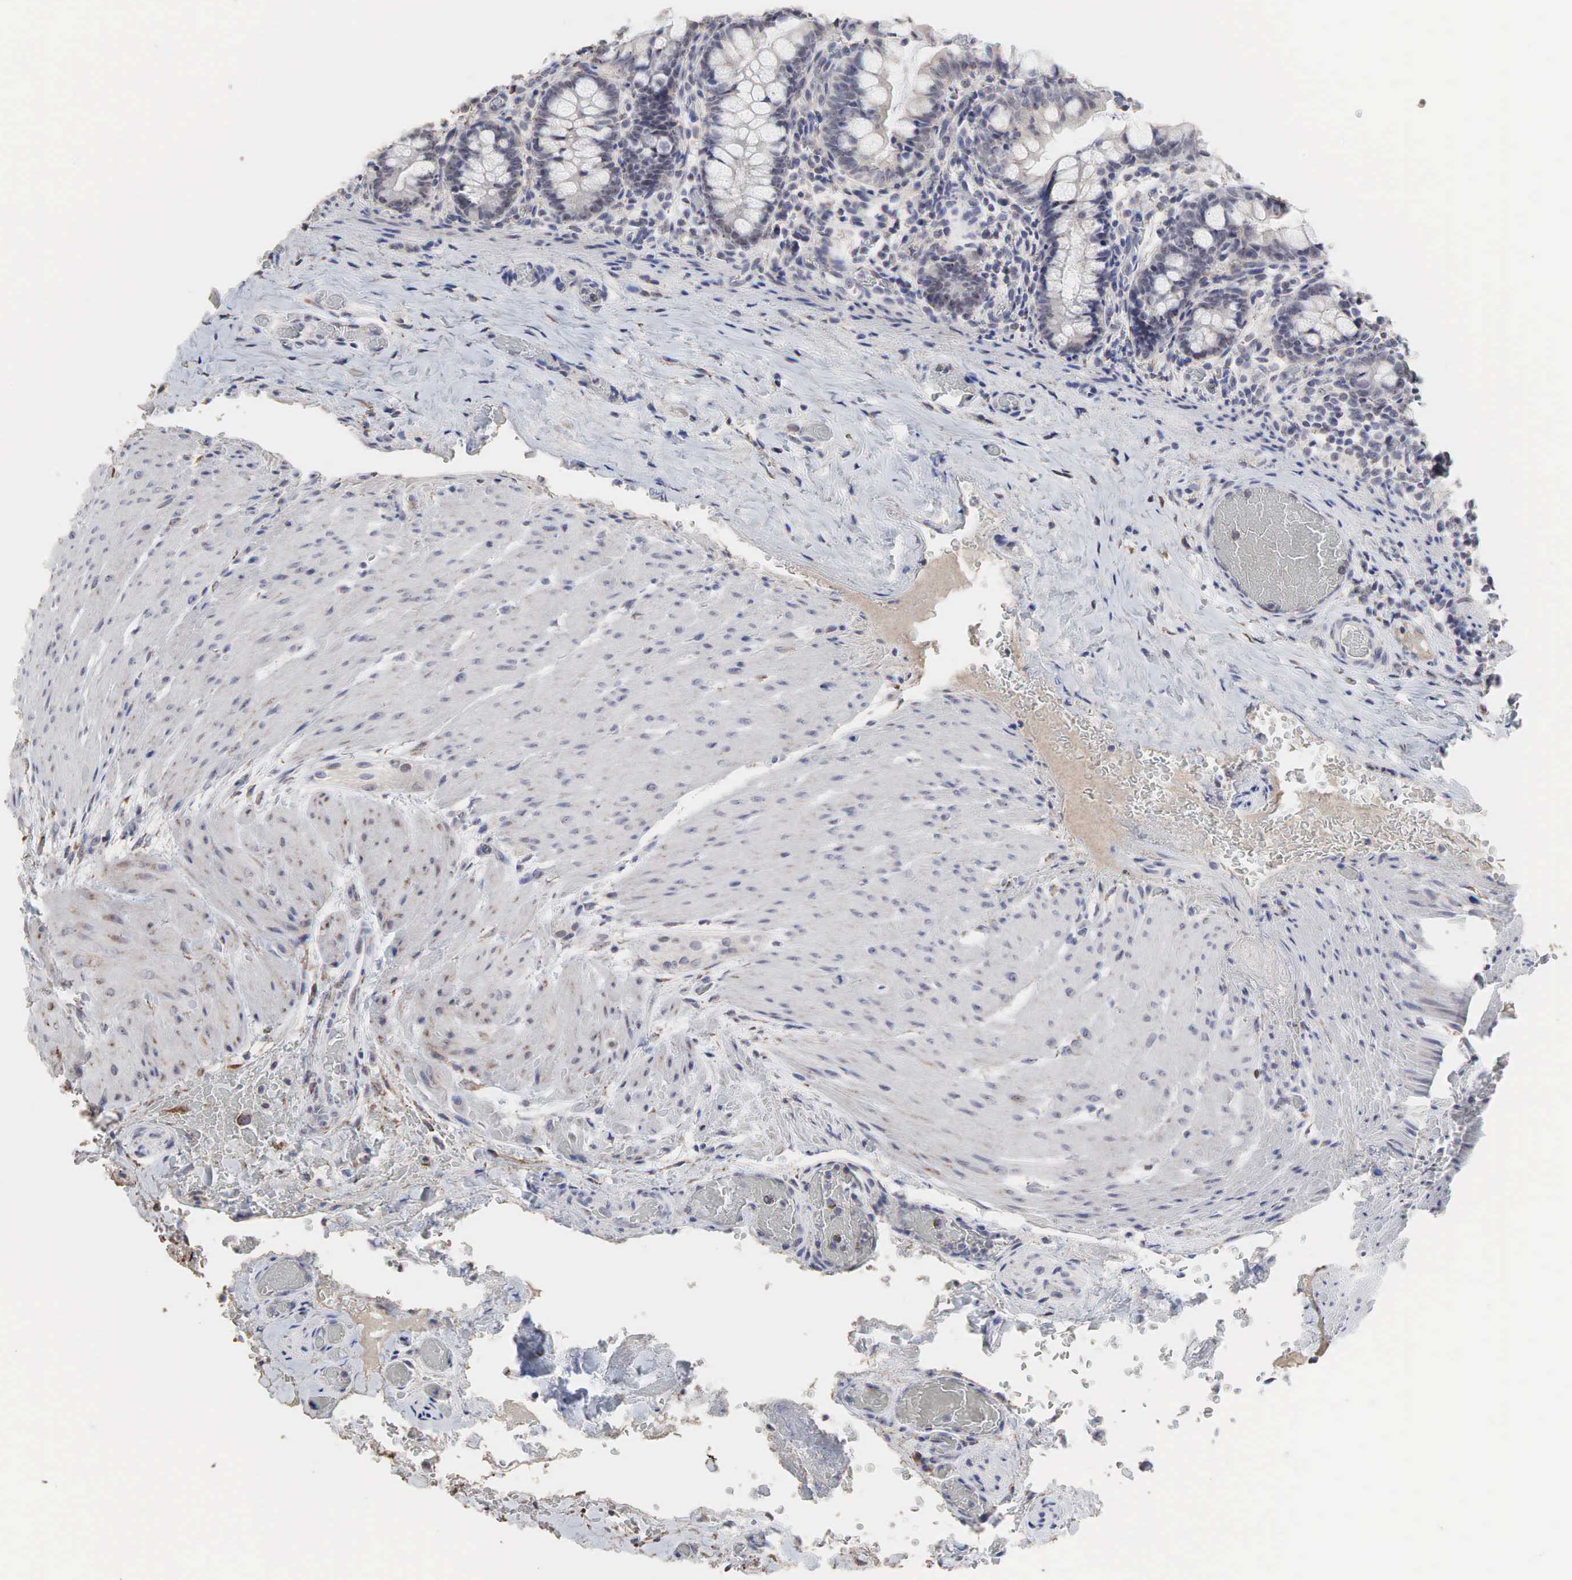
{"staining": {"intensity": "negative", "quantity": "none", "location": "none"}, "tissue": "small intestine", "cell_type": "Glandular cells", "image_type": "normal", "snomed": [{"axis": "morphology", "description": "Normal tissue, NOS"}, {"axis": "topography", "description": "Small intestine"}], "caption": "A photomicrograph of small intestine stained for a protein displays no brown staining in glandular cells.", "gene": "DKC1", "patient": {"sex": "male", "age": 1}}